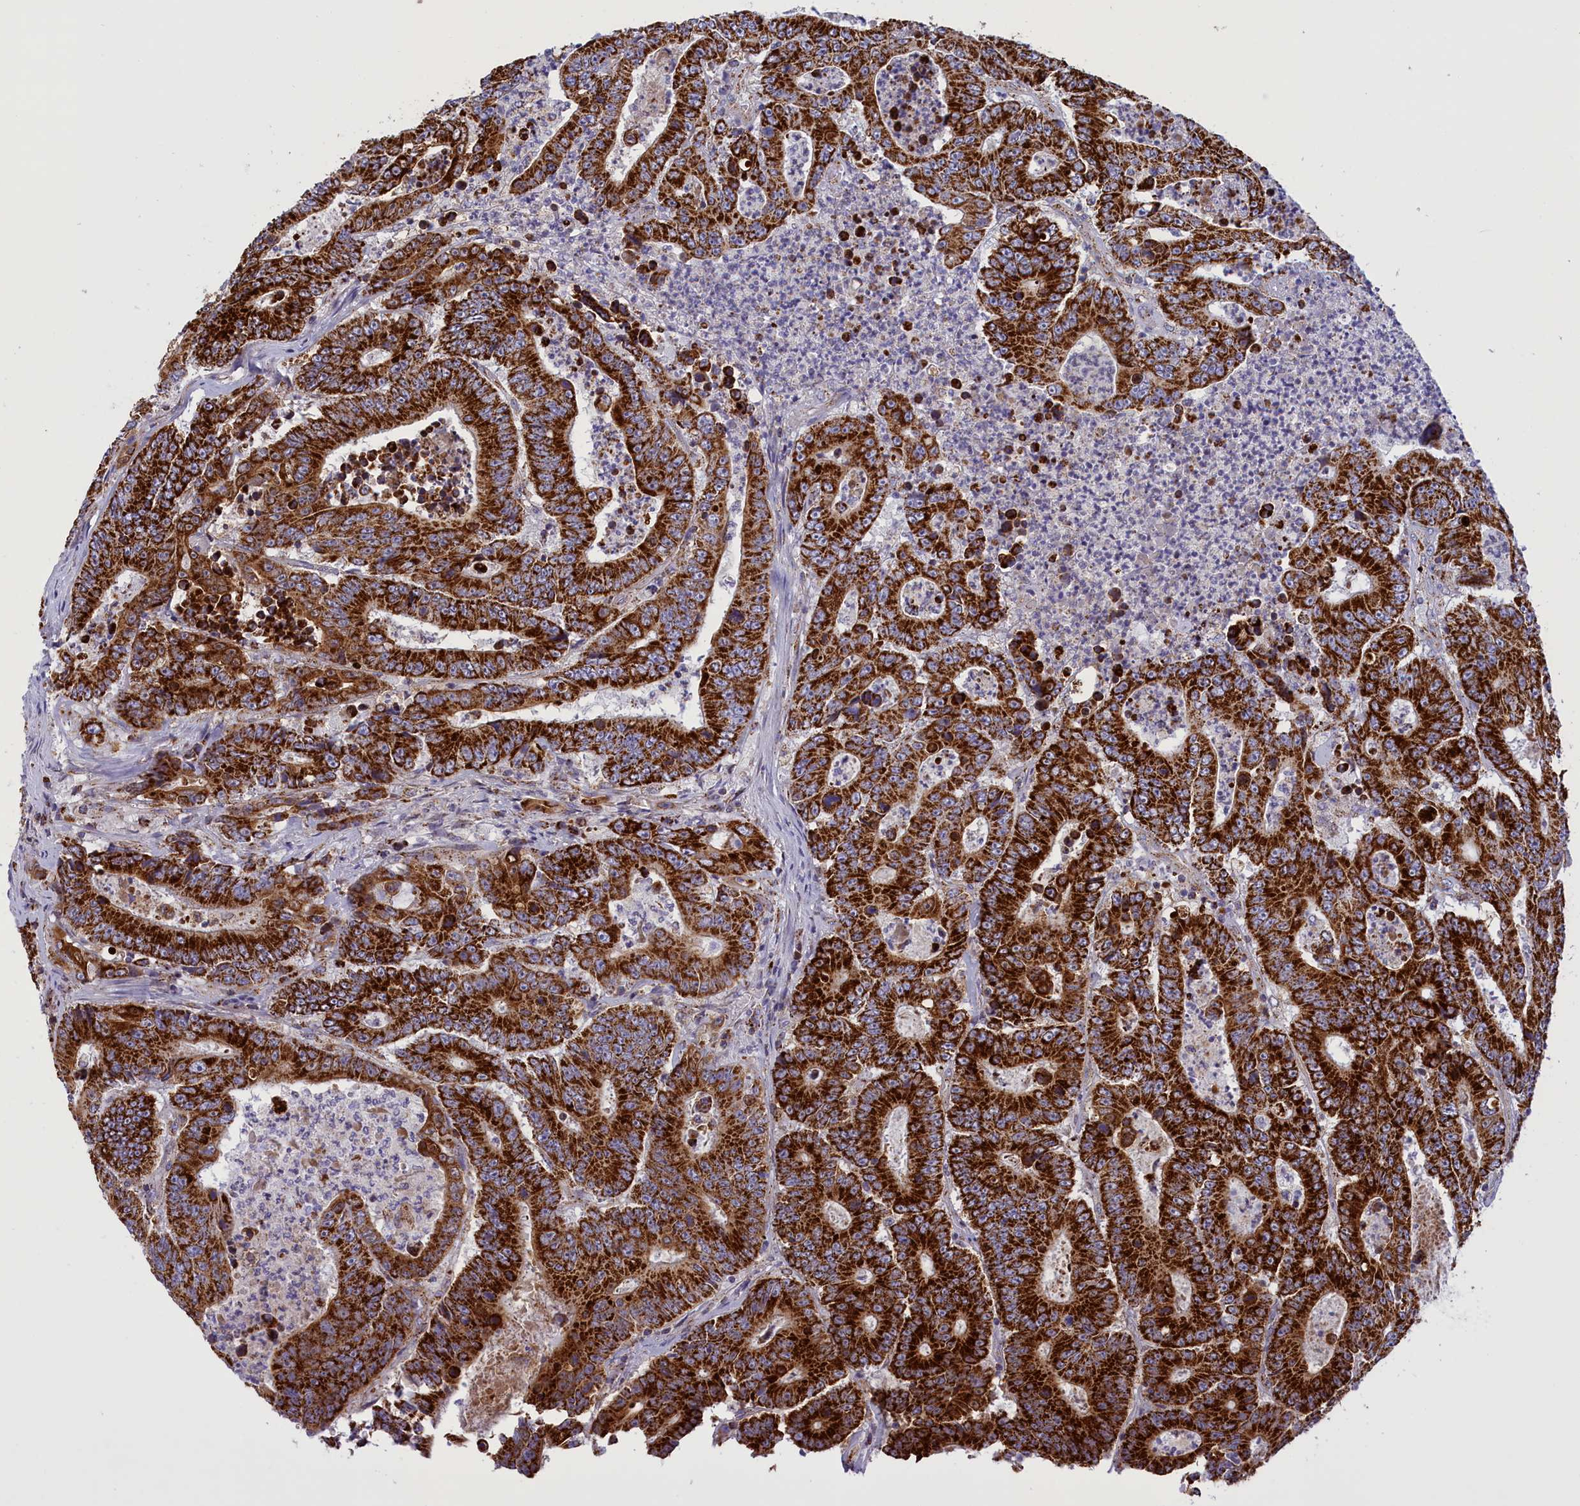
{"staining": {"intensity": "strong", "quantity": ">75%", "location": "cytoplasmic/membranous"}, "tissue": "colorectal cancer", "cell_type": "Tumor cells", "image_type": "cancer", "snomed": [{"axis": "morphology", "description": "Adenocarcinoma, NOS"}, {"axis": "topography", "description": "Colon"}], "caption": "A photomicrograph of colorectal cancer (adenocarcinoma) stained for a protein shows strong cytoplasmic/membranous brown staining in tumor cells.", "gene": "ISOC2", "patient": {"sex": "male", "age": 83}}